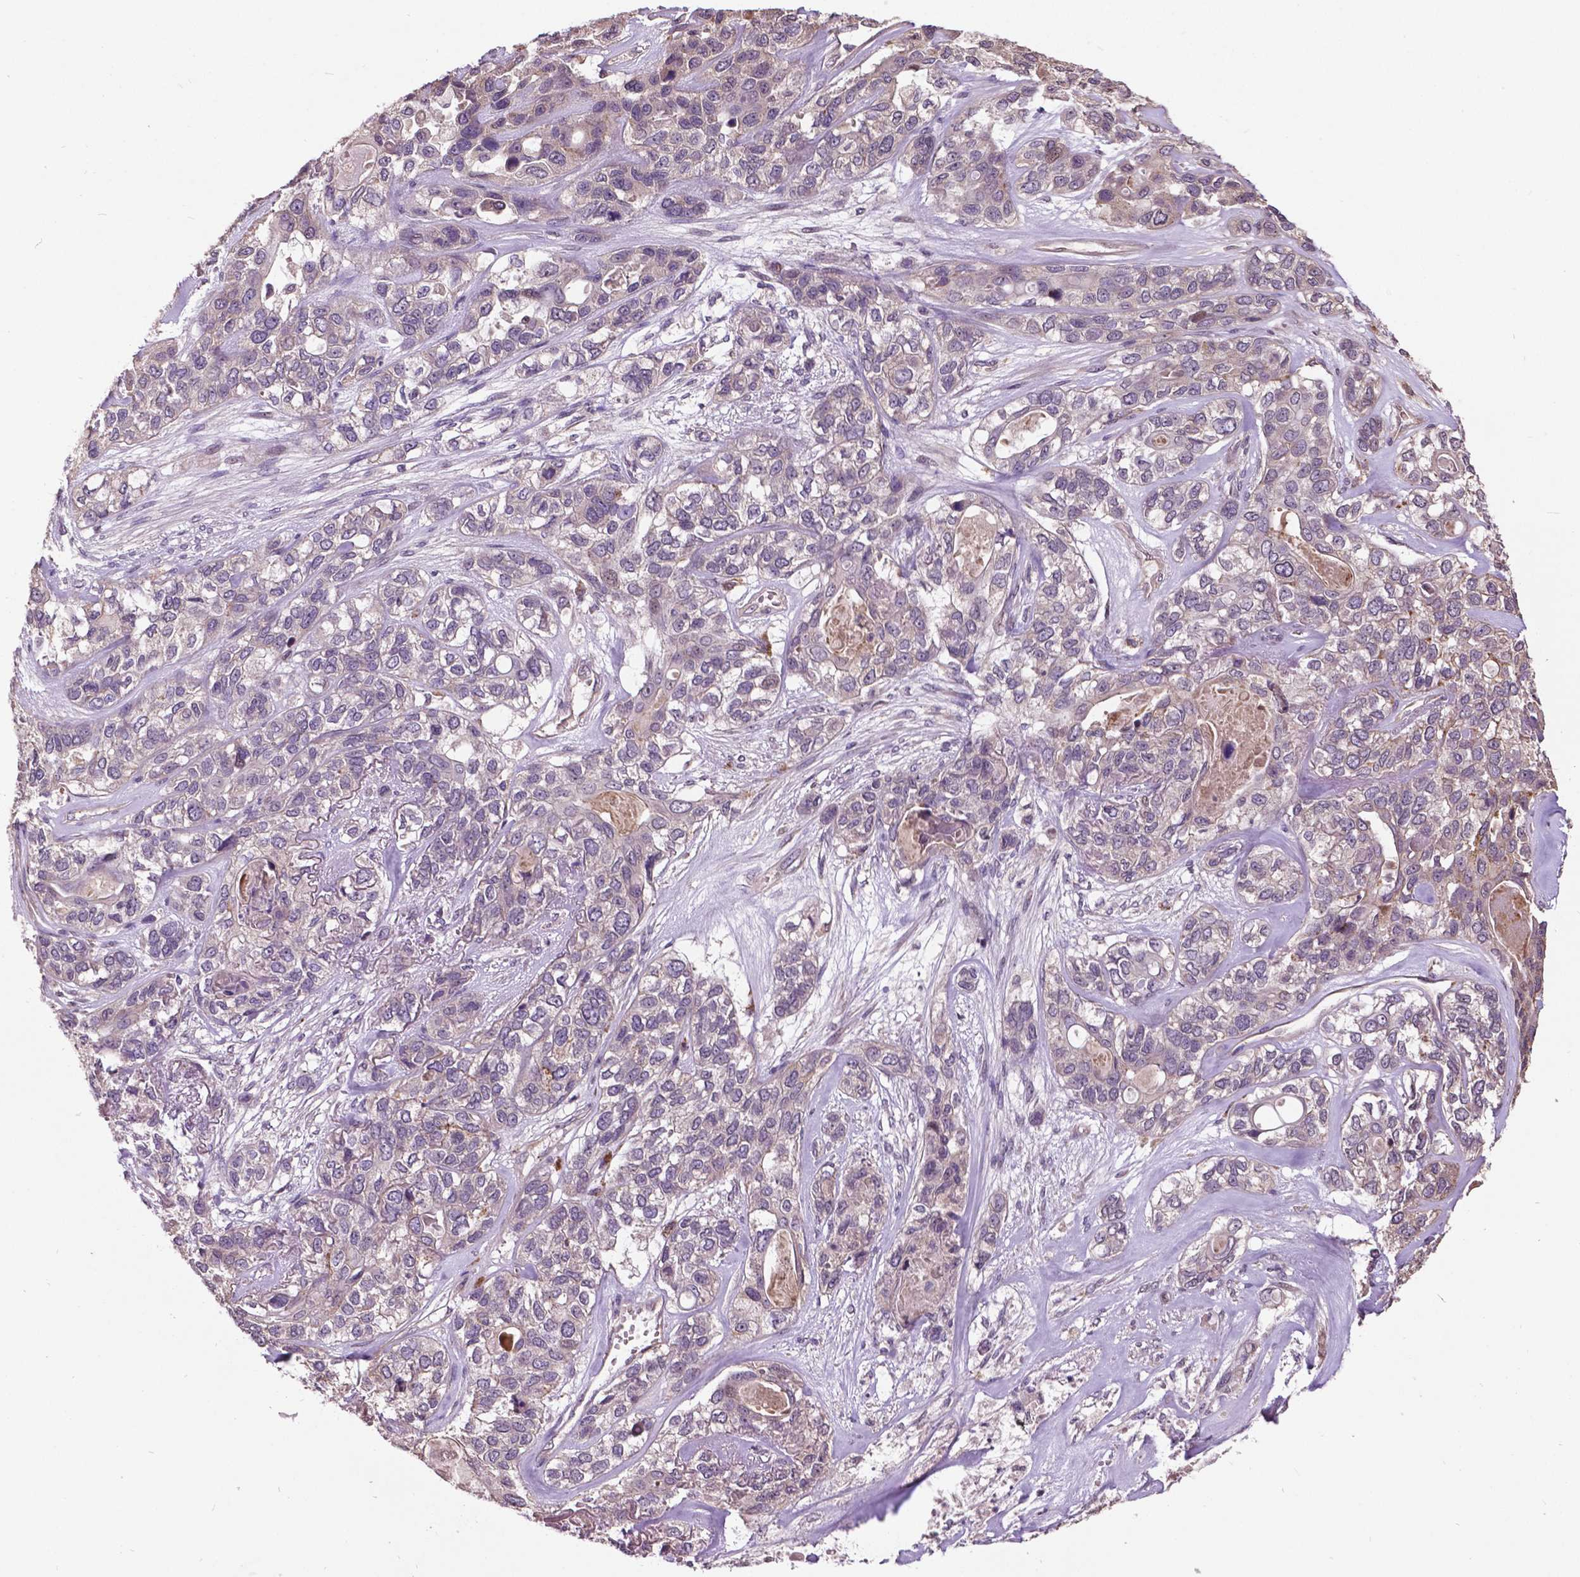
{"staining": {"intensity": "negative", "quantity": "none", "location": "none"}, "tissue": "lung cancer", "cell_type": "Tumor cells", "image_type": "cancer", "snomed": [{"axis": "morphology", "description": "Squamous cell carcinoma, NOS"}, {"axis": "topography", "description": "Lung"}], "caption": "This is an IHC photomicrograph of squamous cell carcinoma (lung). There is no expression in tumor cells.", "gene": "AP1S3", "patient": {"sex": "female", "age": 70}}